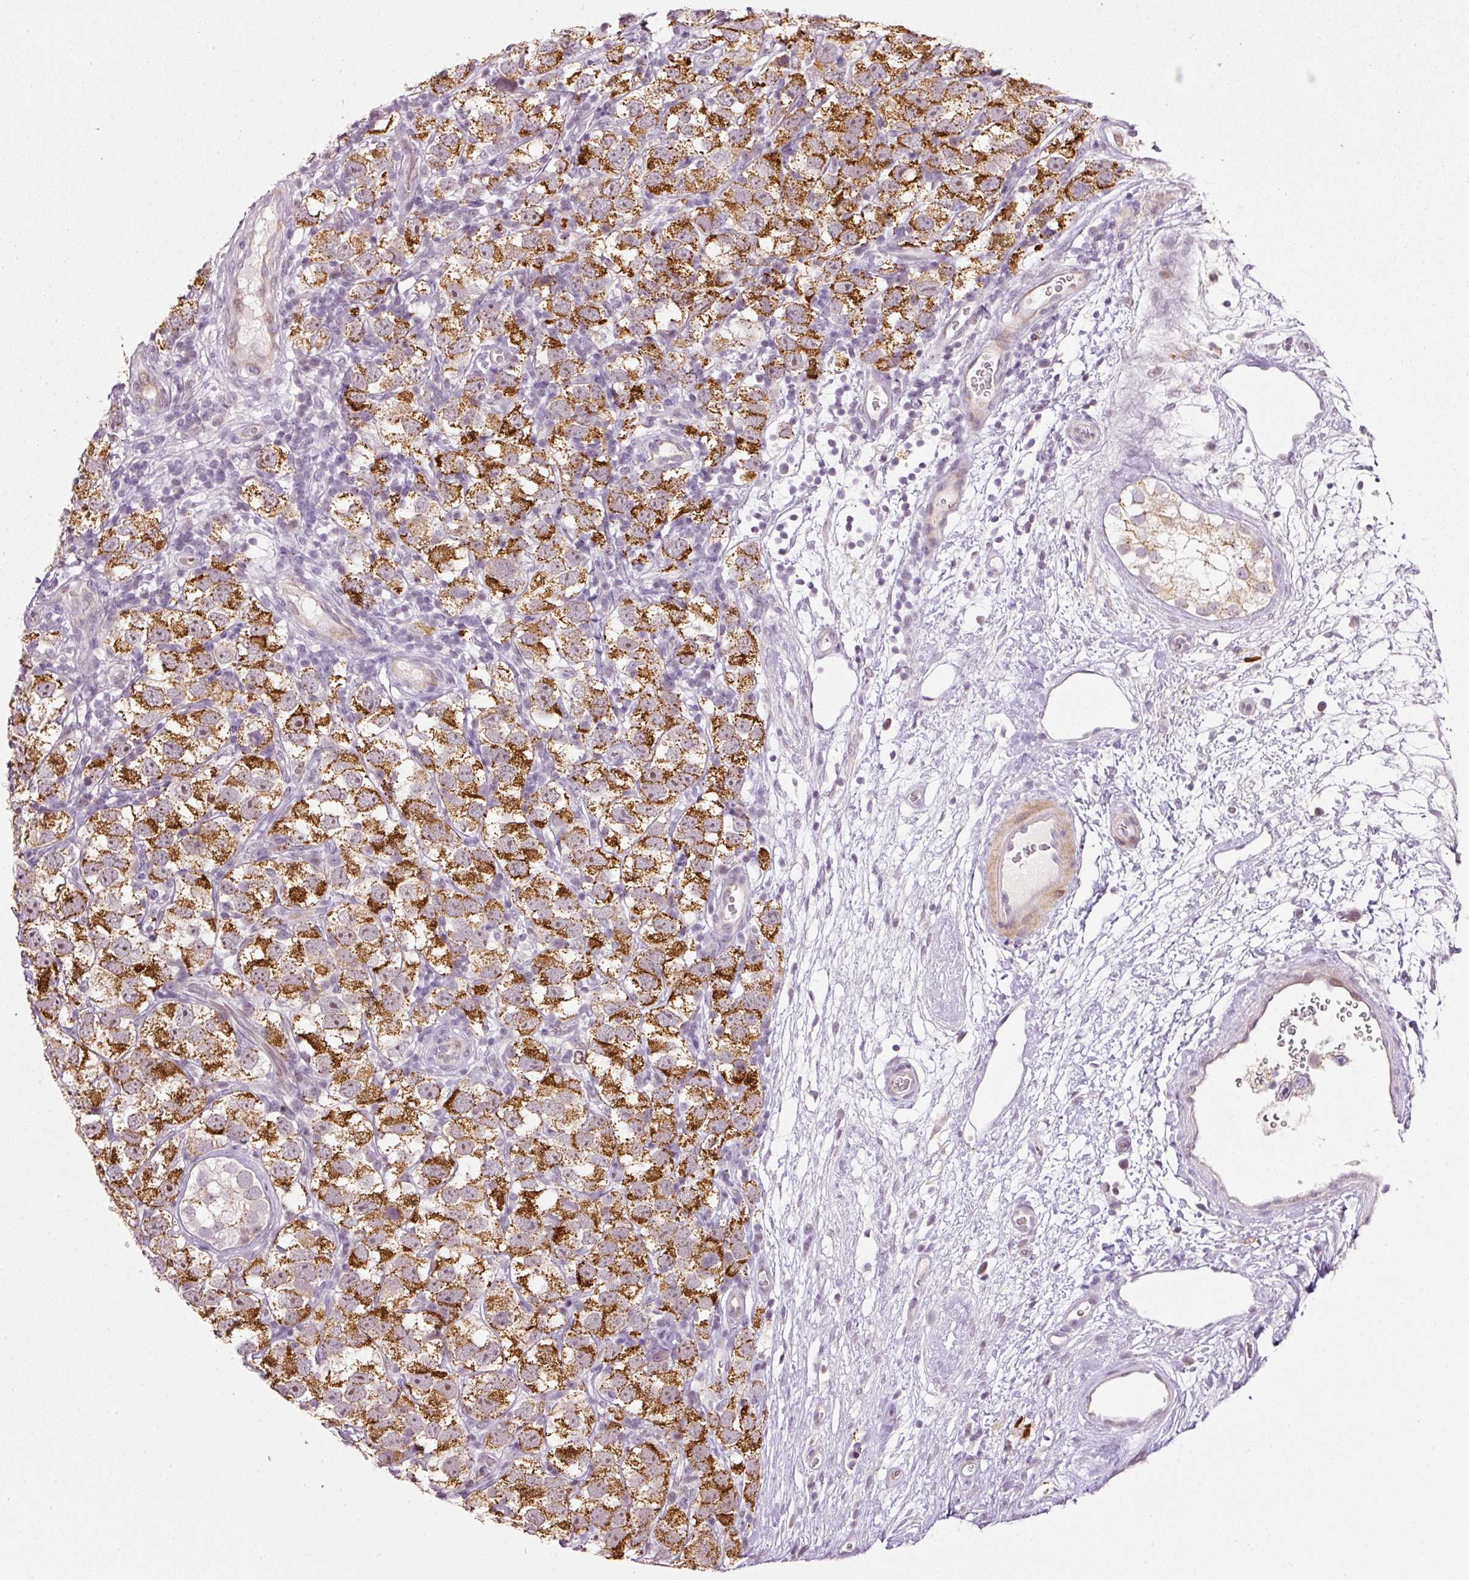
{"staining": {"intensity": "strong", "quantity": ">75%", "location": "cytoplasmic/membranous"}, "tissue": "testis cancer", "cell_type": "Tumor cells", "image_type": "cancer", "snomed": [{"axis": "morphology", "description": "Seminoma, NOS"}, {"axis": "topography", "description": "Testis"}], "caption": "Immunohistochemical staining of testis cancer (seminoma) demonstrates strong cytoplasmic/membranous protein positivity in approximately >75% of tumor cells. (Stains: DAB in brown, nuclei in blue, Microscopy: brightfield microscopy at high magnification).", "gene": "NRDE2", "patient": {"sex": "male", "age": 26}}